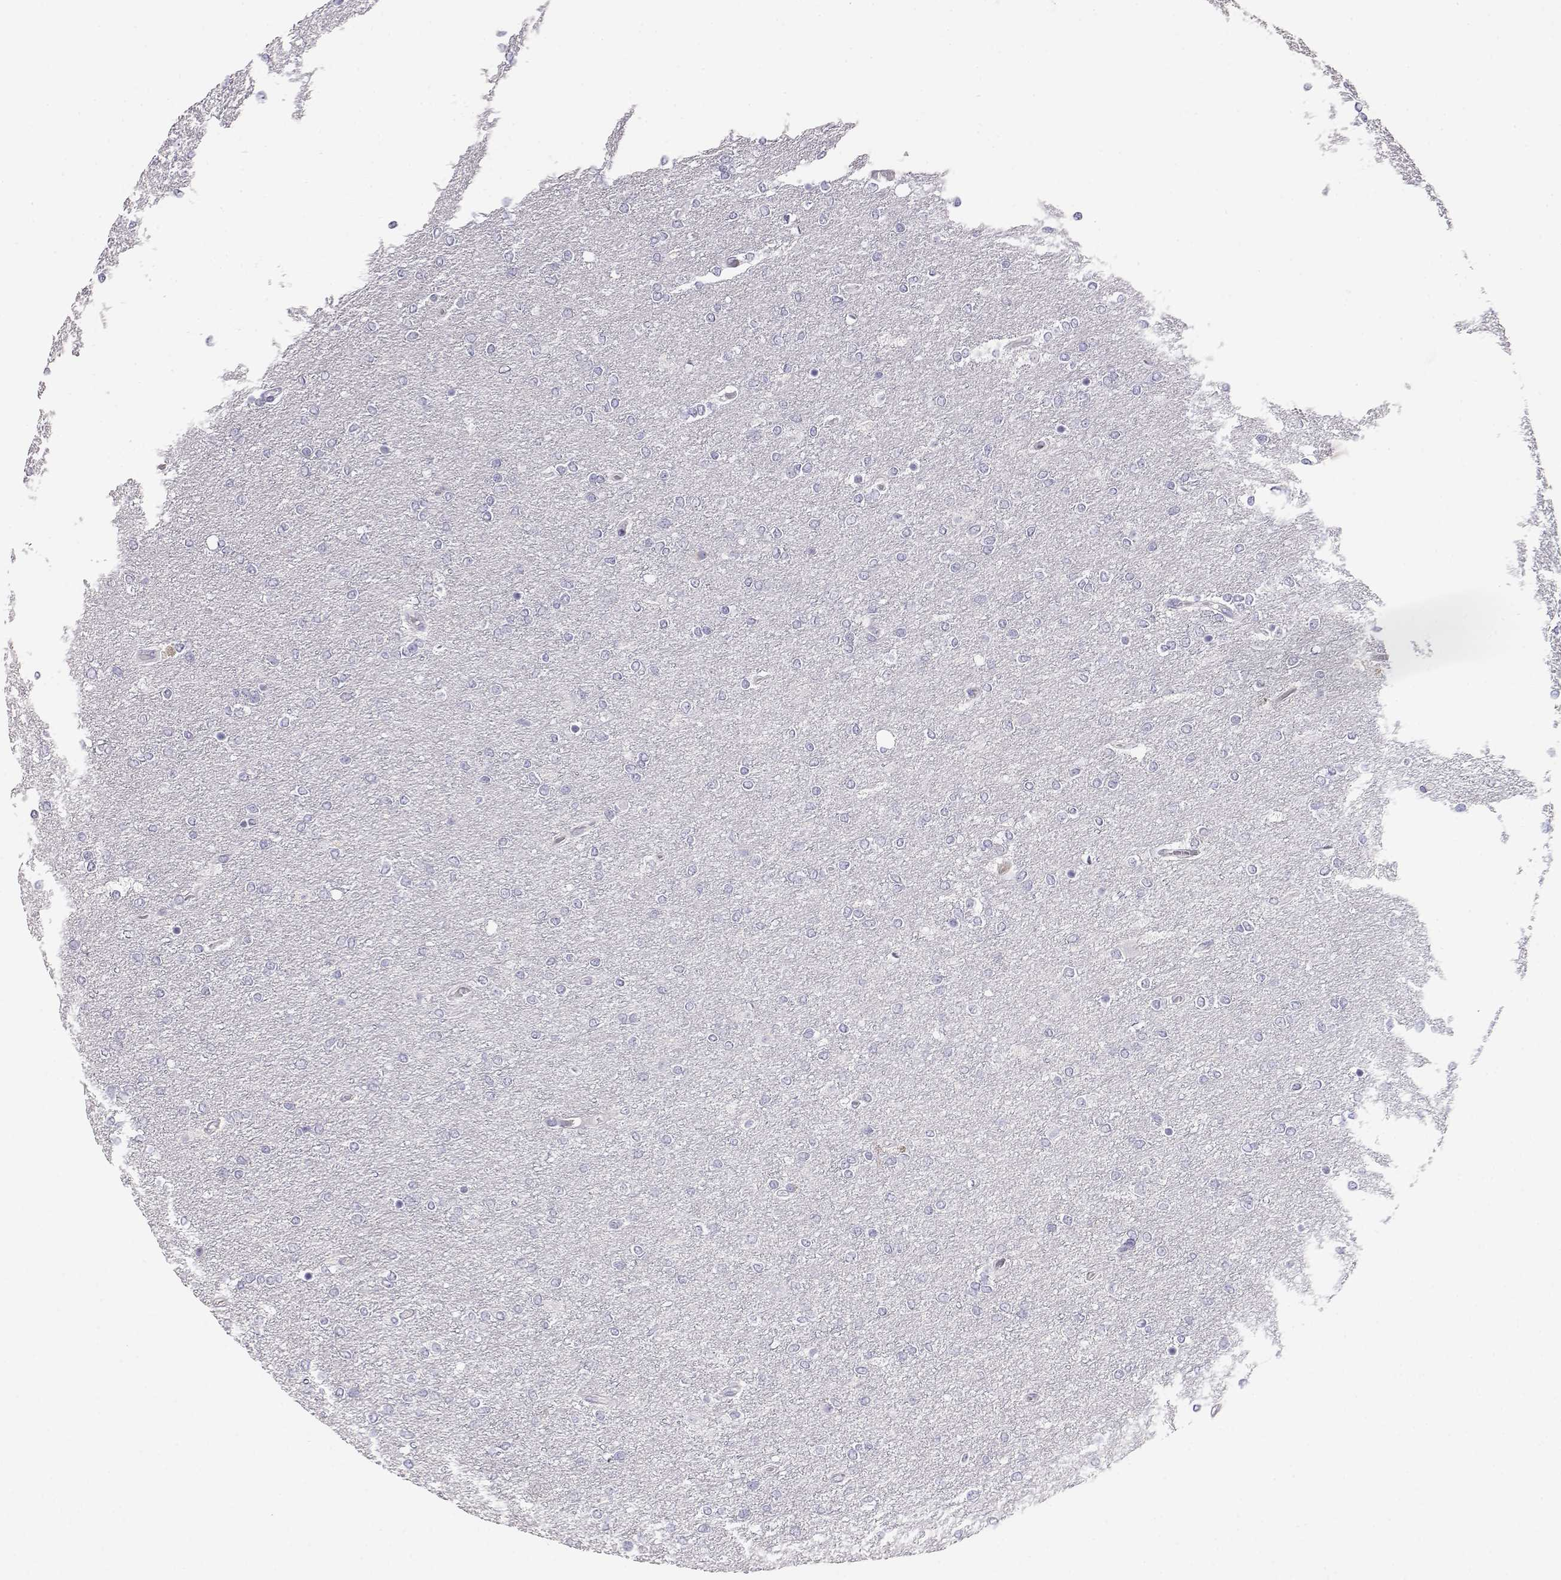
{"staining": {"intensity": "negative", "quantity": "none", "location": "none"}, "tissue": "glioma", "cell_type": "Tumor cells", "image_type": "cancer", "snomed": [{"axis": "morphology", "description": "Glioma, malignant, High grade"}, {"axis": "topography", "description": "Brain"}], "caption": "Malignant glioma (high-grade) was stained to show a protein in brown. There is no significant staining in tumor cells.", "gene": "CDHR1", "patient": {"sex": "female", "age": 61}}